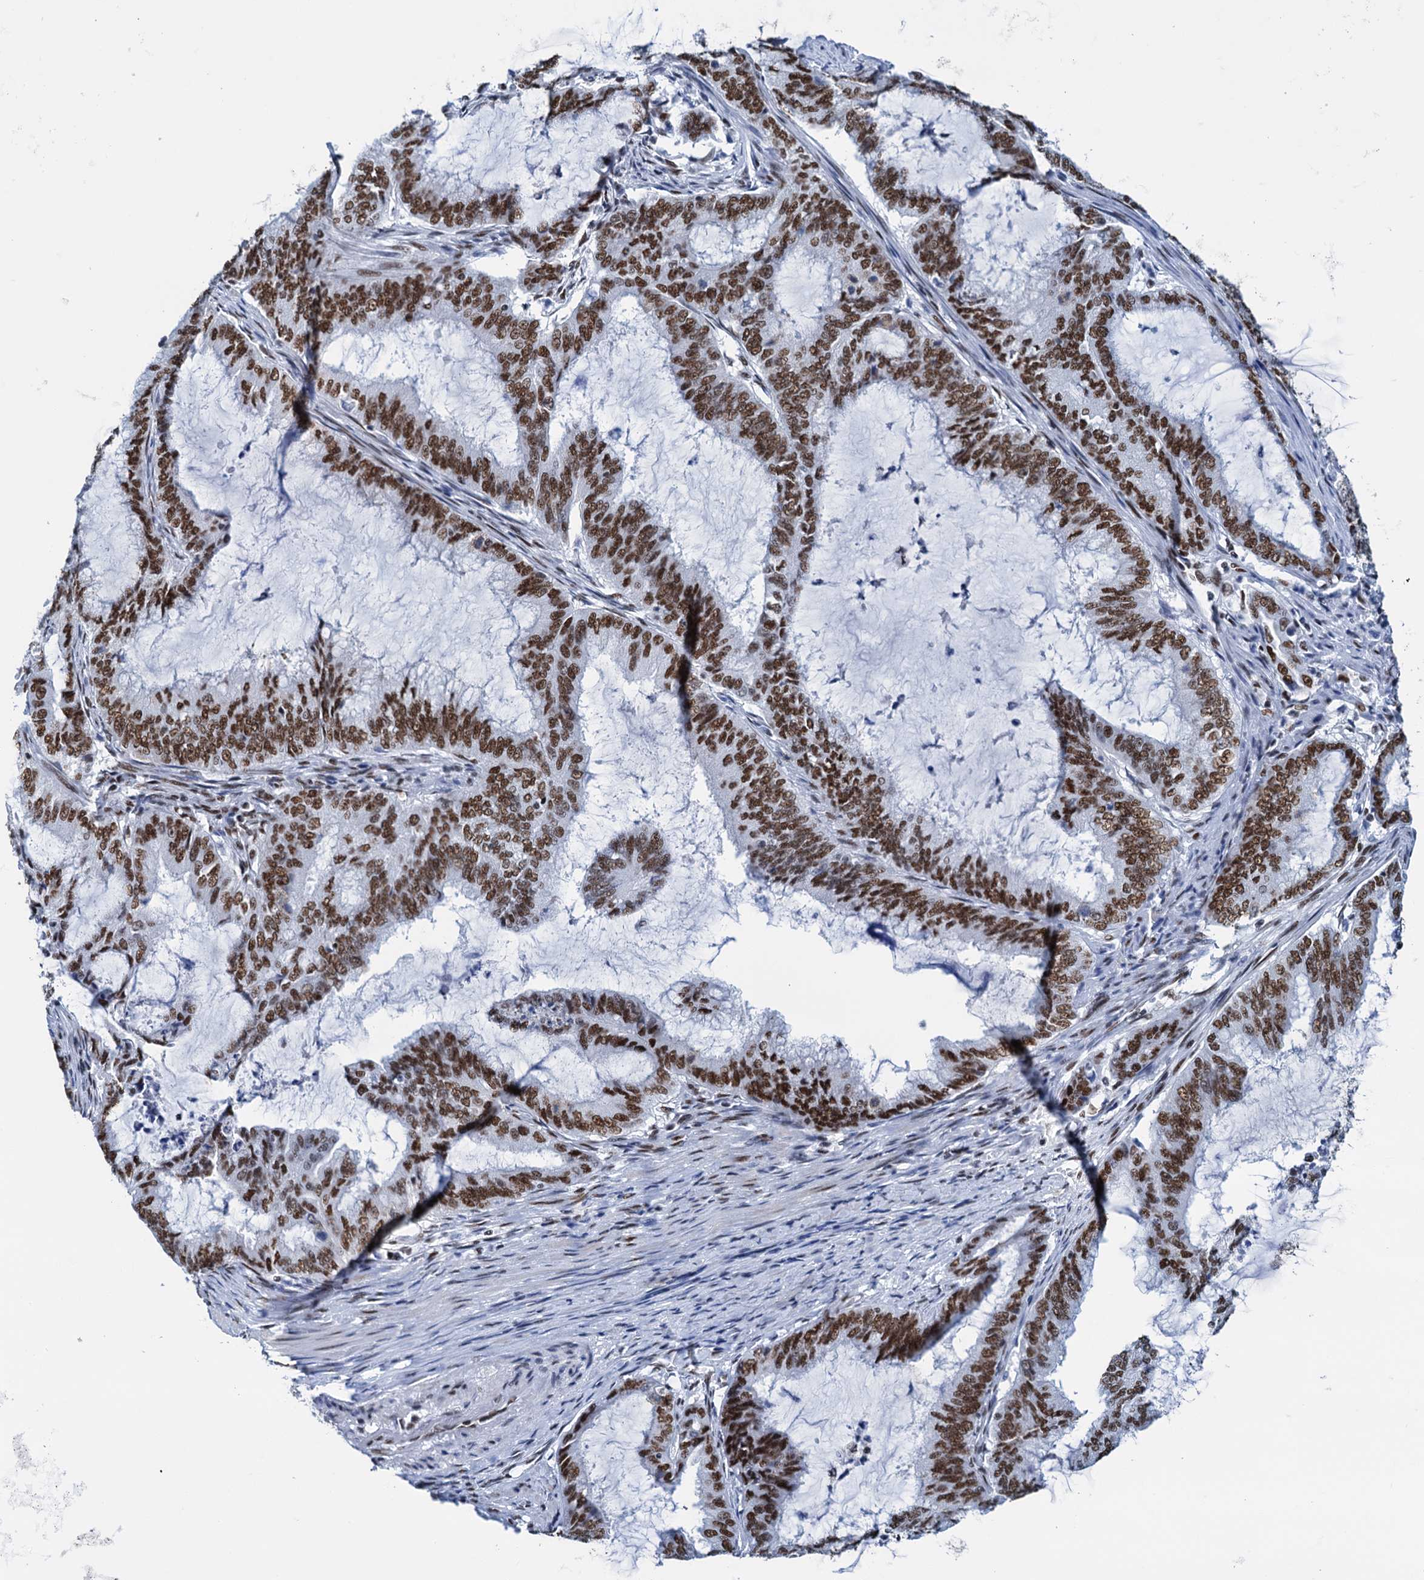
{"staining": {"intensity": "strong", "quantity": ">75%", "location": "nuclear"}, "tissue": "endometrial cancer", "cell_type": "Tumor cells", "image_type": "cancer", "snomed": [{"axis": "morphology", "description": "Adenocarcinoma, NOS"}, {"axis": "topography", "description": "Endometrium"}], "caption": "A micrograph of human adenocarcinoma (endometrial) stained for a protein shows strong nuclear brown staining in tumor cells. Immunohistochemistry (ihc) stains the protein of interest in brown and the nuclei are stained blue.", "gene": "SLTM", "patient": {"sex": "female", "age": 51}}